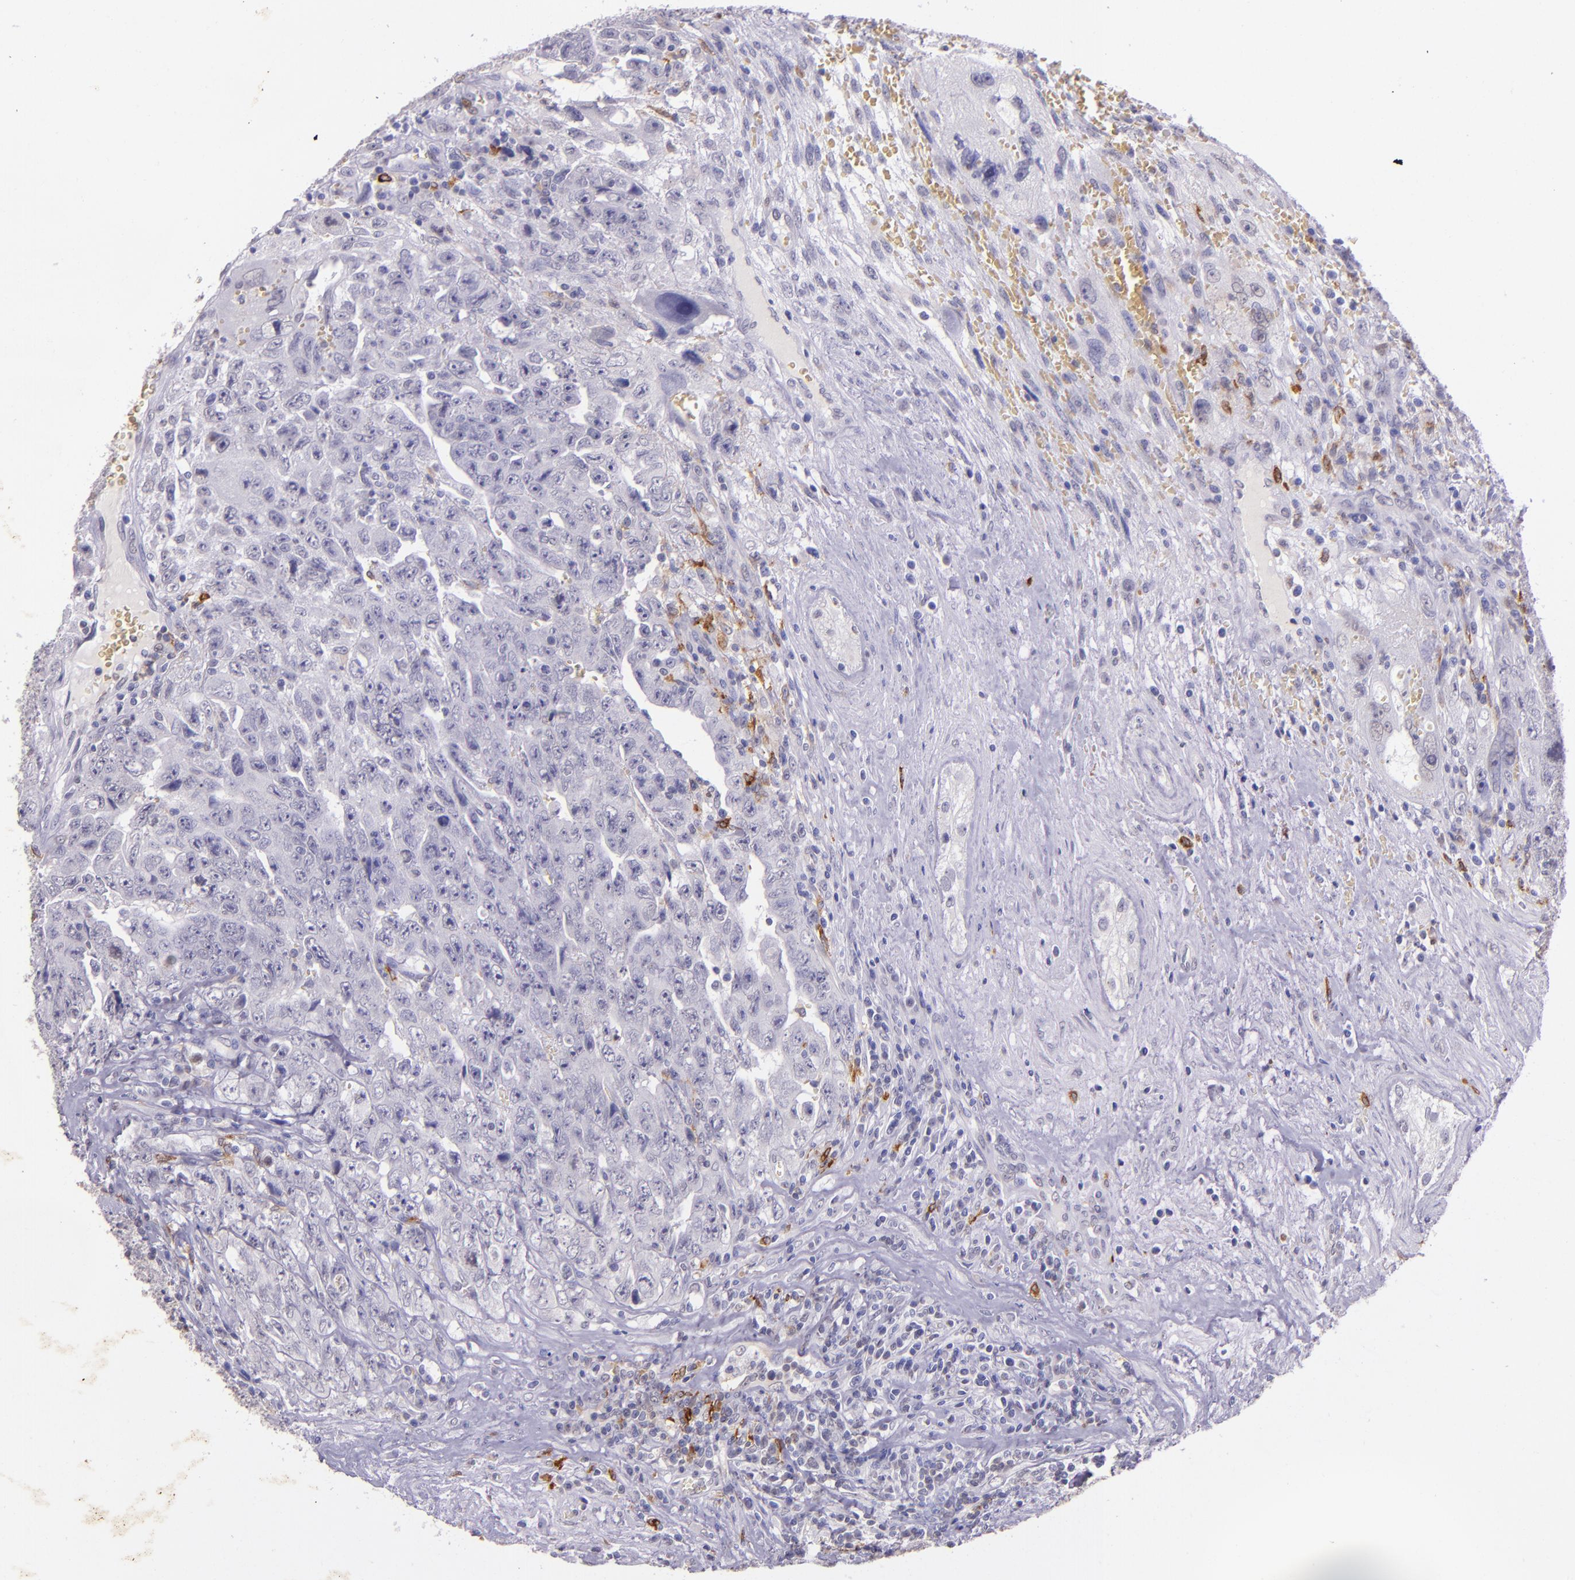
{"staining": {"intensity": "strong", "quantity": "<25%", "location": "cytoplasmic/membranous"}, "tissue": "testis cancer", "cell_type": "Tumor cells", "image_type": "cancer", "snomed": [{"axis": "morphology", "description": "Carcinoma, Embryonal, NOS"}, {"axis": "topography", "description": "Testis"}], "caption": "There is medium levels of strong cytoplasmic/membranous expression in tumor cells of embryonal carcinoma (testis), as demonstrated by immunohistochemical staining (brown color).", "gene": "RTN1", "patient": {"sex": "male", "age": 28}}